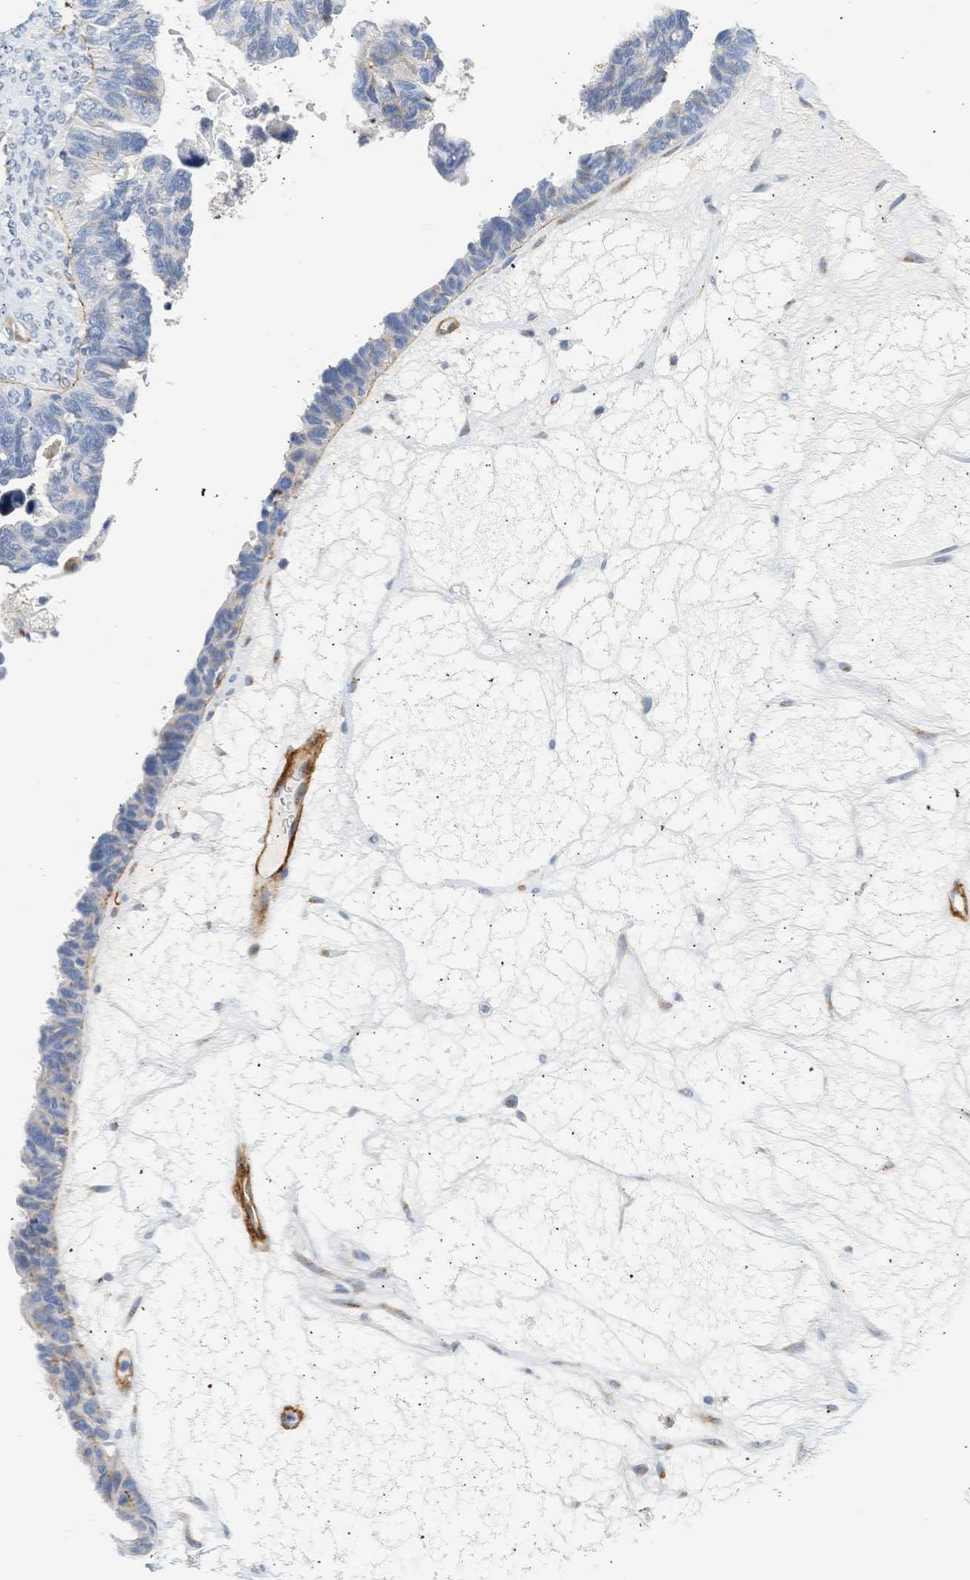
{"staining": {"intensity": "moderate", "quantity": "<25%", "location": "cytoplasmic/membranous"}, "tissue": "ovarian cancer", "cell_type": "Tumor cells", "image_type": "cancer", "snomed": [{"axis": "morphology", "description": "Cystadenocarcinoma, serous, NOS"}, {"axis": "topography", "description": "Ovary"}], "caption": "IHC (DAB (3,3'-diaminobenzidine)) staining of ovarian cancer (serous cystadenocarcinoma) shows moderate cytoplasmic/membranous protein positivity in about <25% of tumor cells. Nuclei are stained in blue.", "gene": "SLC30A7", "patient": {"sex": "female", "age": 79}}